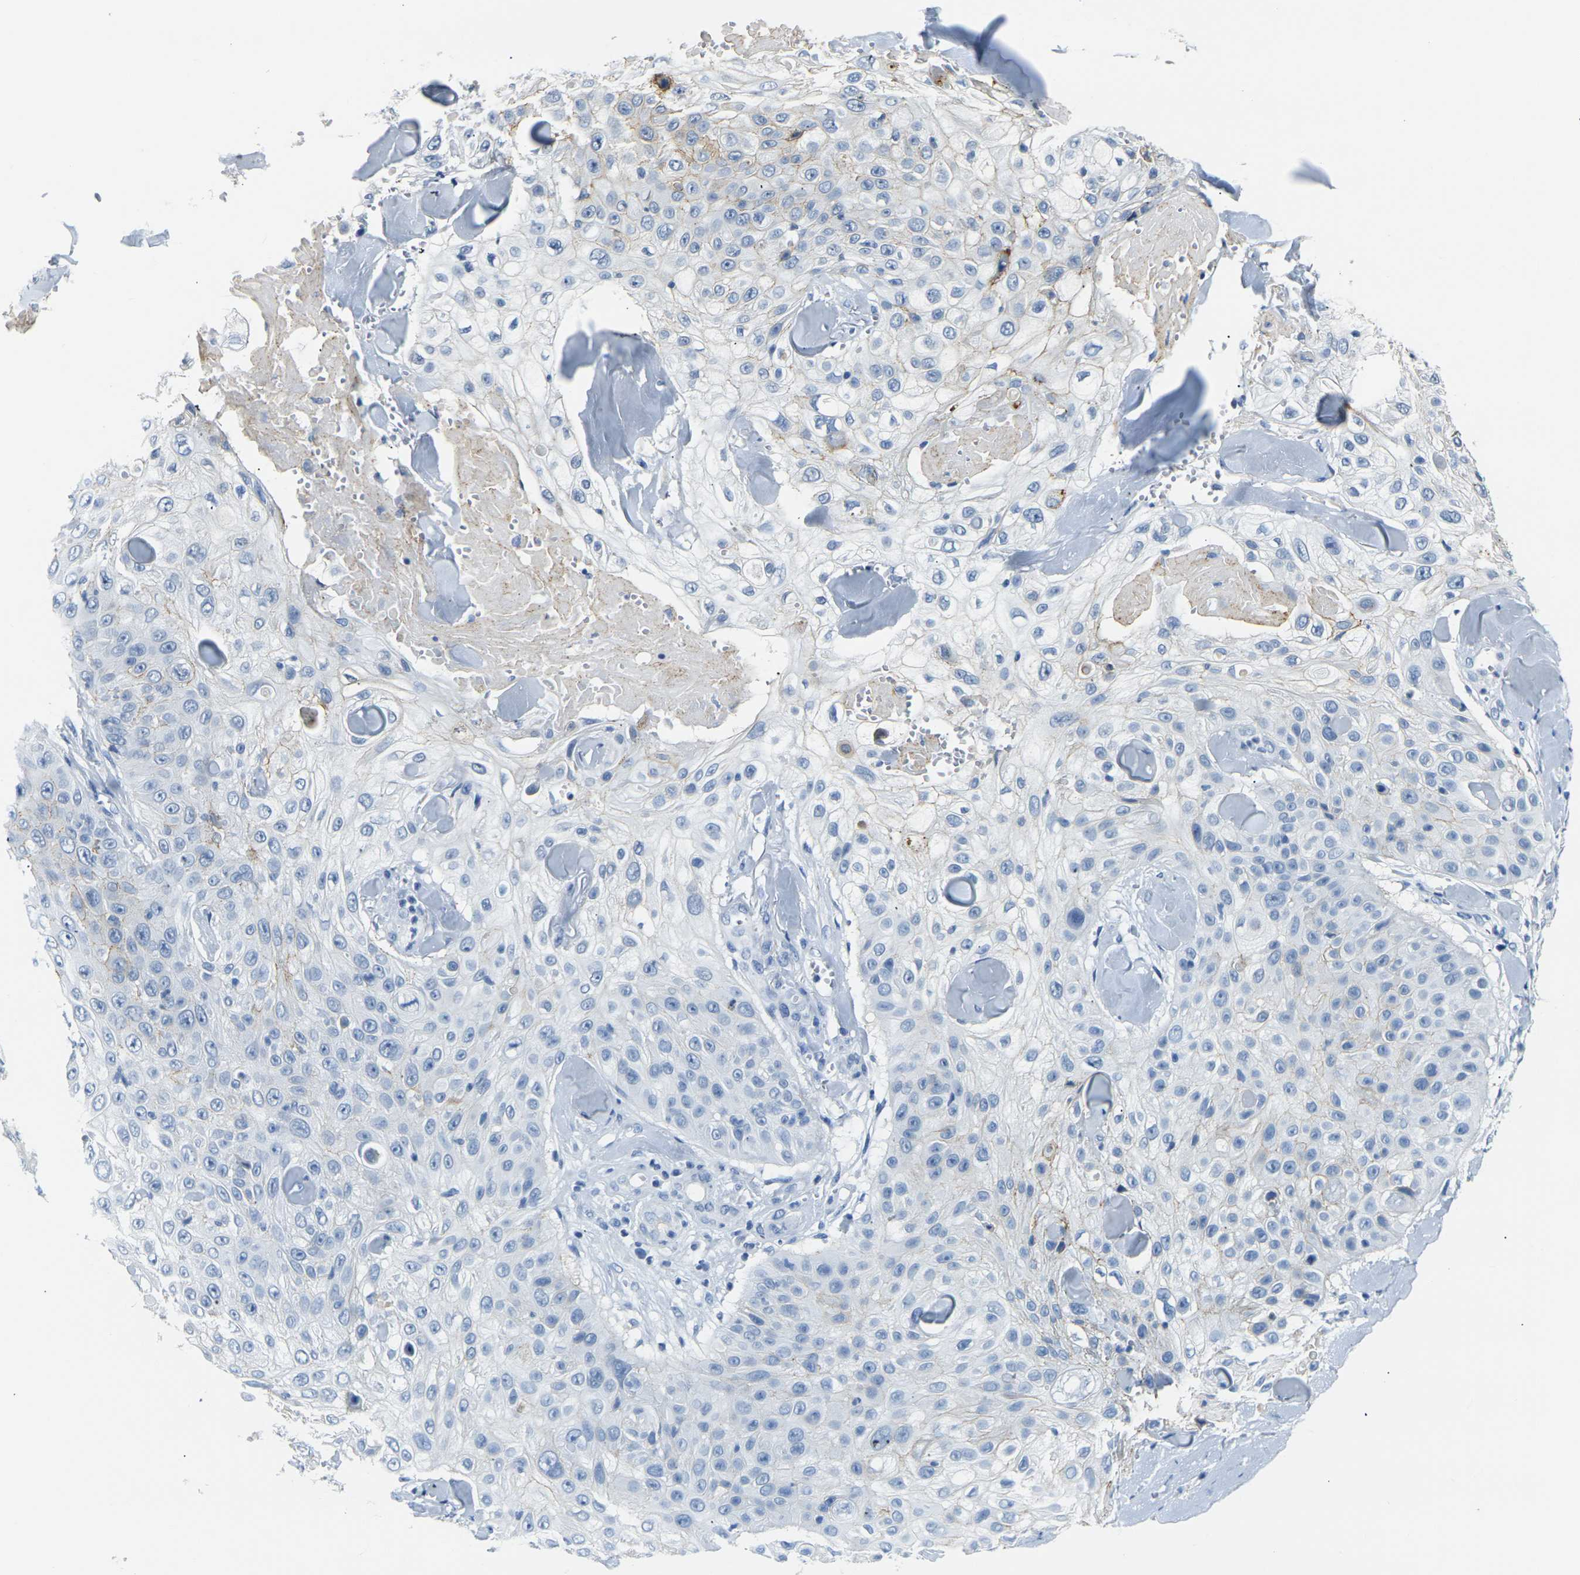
{"staining": {"intensity": "moderate", "quantity": "<25%", "location": "cytoplasmic/membranous"}, "tissue": "skin cancer", "cell_type": "Tumor cells", "image_type": "cancer", "snomed": [{"axis": "morphology", "description": "Squamous cell carcinoma, NOS"}, {"axis": "topography", "description": "Skin"}], "caption": "A histopathology image of human skin cancer stained for a protein displays moderate cytoplasmic/membranous brown staining in tumor cells.", "gene": "CLDN7", "patient": {"sex": "male", "age": 86}}